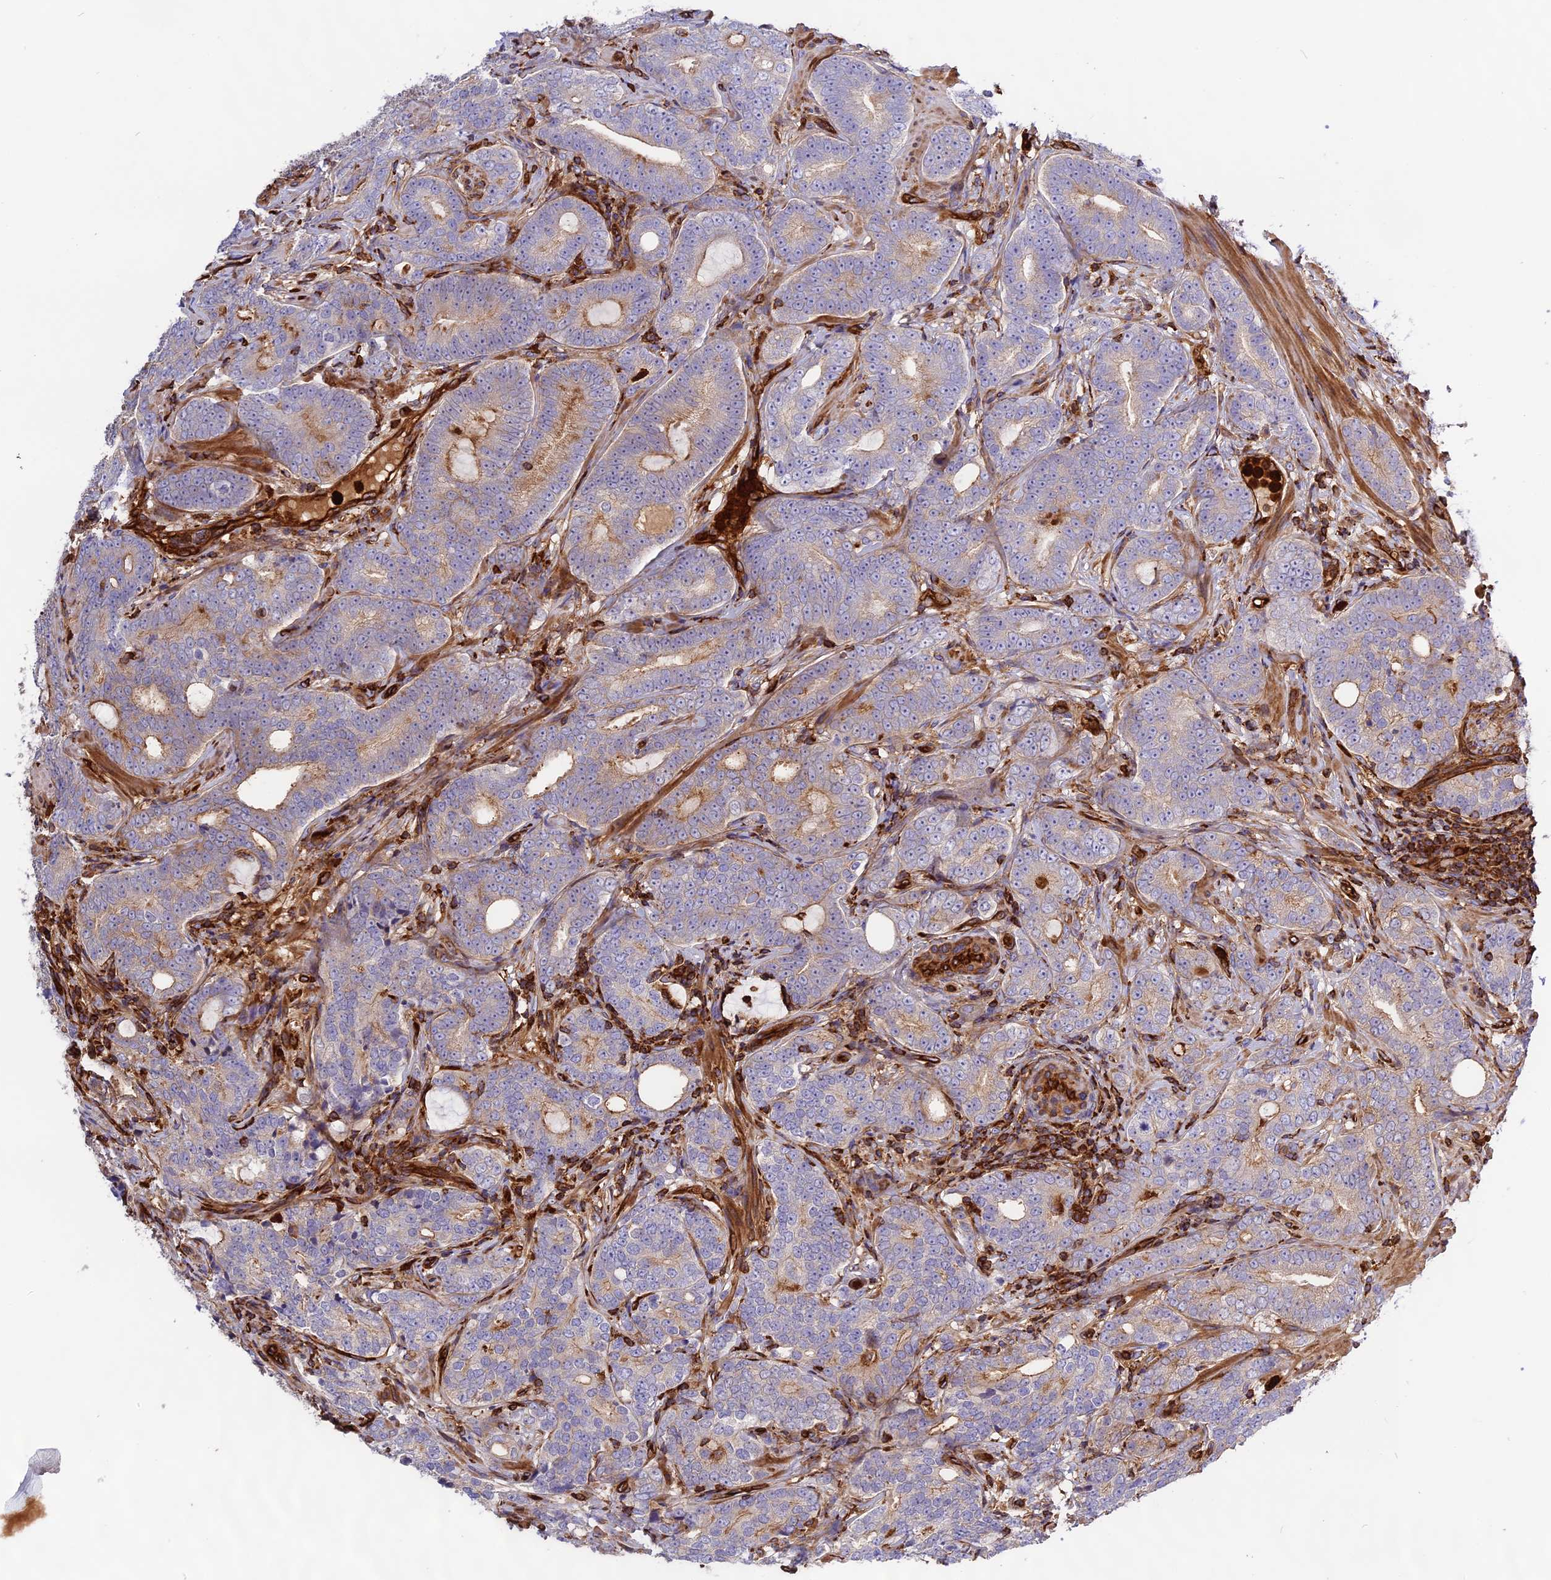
{"staining": {"intensity": "moderate", "quantity": "<25%", "location": "cytoplasmic/membranous"}, "tissue": "prostate cancer", "cell_type": "Tumor cells", "image_type": "cancer", "snomed": [{"axis": "morphology", "description": "Adenocarcinoma, High grade"}, {"axis": "topography", "description": "Prostate"}], "caption": "Prostate adenocarcinoma (high-grade) was stained to show a protein in brown. There is low levels of moderate cytoplasmic/membranous positivity in approximately <25% of tumor cells. The staining was performed using DAB, with brown indicating positive protein expression. Nuclei are stained blue with hematoxylin.", "gene": "CD99L2", "patient": {"sex": "male", "age": 64}}